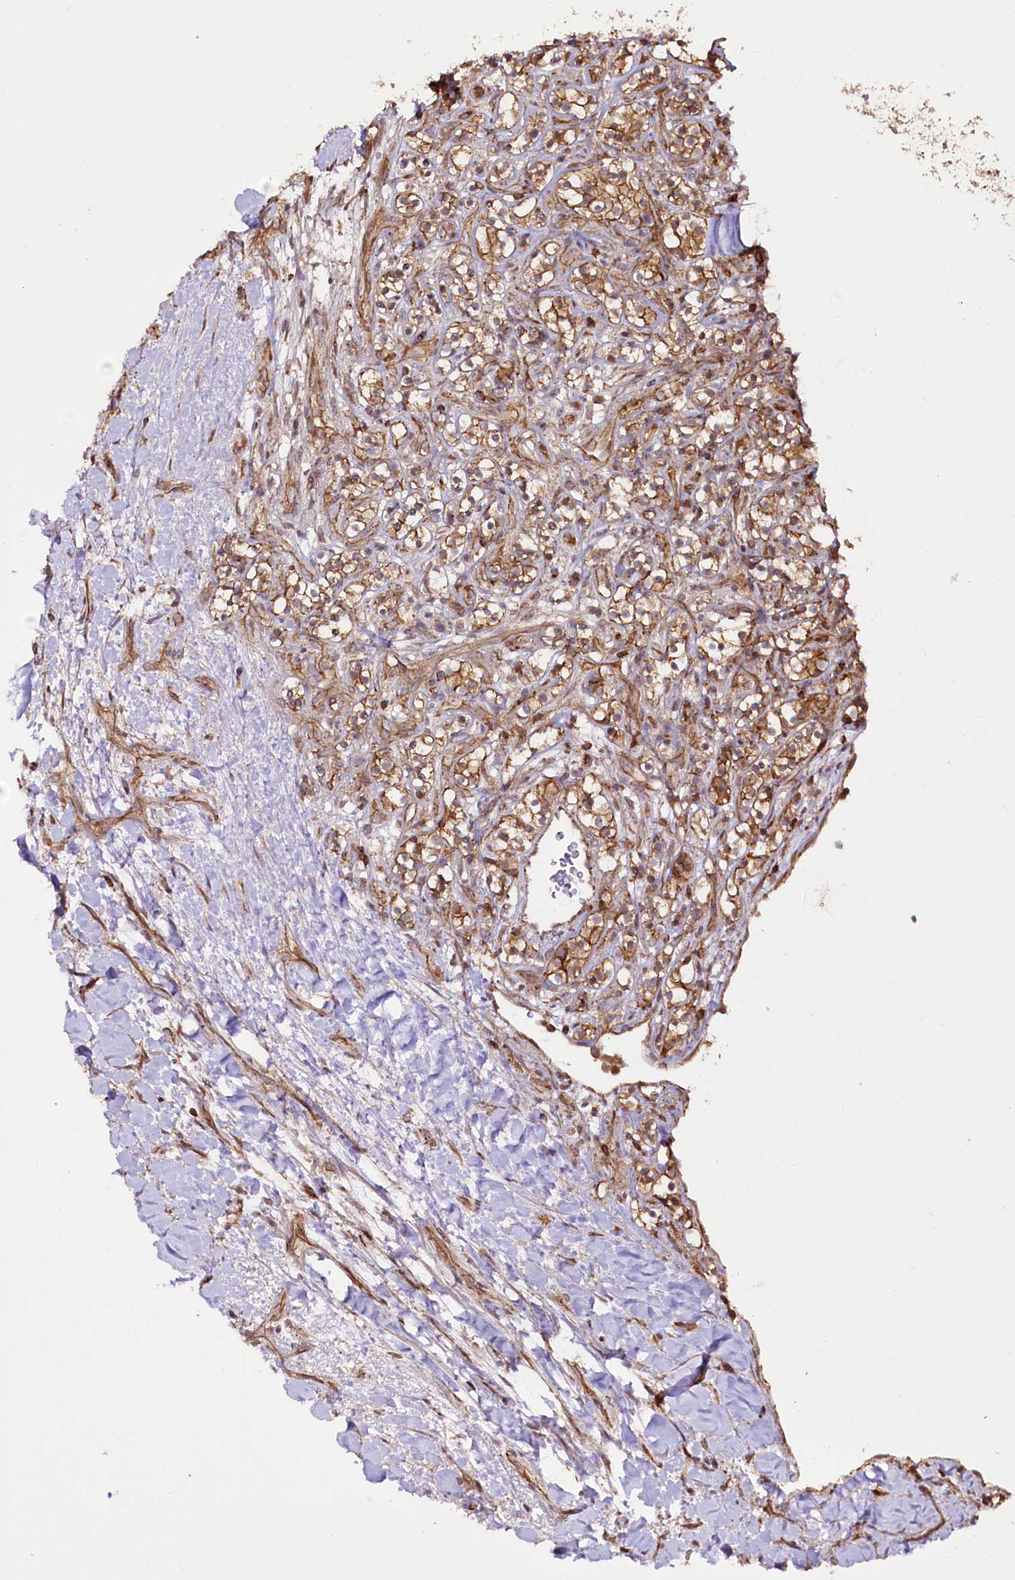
{"staining": {"intensity": "strong", "quantity": ">75%", "location": "cytoplasmic/membranous"}, "tissue": "renal cancer", "cell_type": "Tumor cells", "image_type": "cancer", "snomed": [{"axis": "morphology", "description": "Adenocarcinoma, NOS"}, {"axis": "topography", "description": "Kidney"}], "caption": "Renal cancer was stained to show a protein in brown. There is high levels of strong cytoplasmic/membranous expression in about >75% of tumor cells.", "gene": "DHX29", "patient": {"sex": "male", "age": 77}}